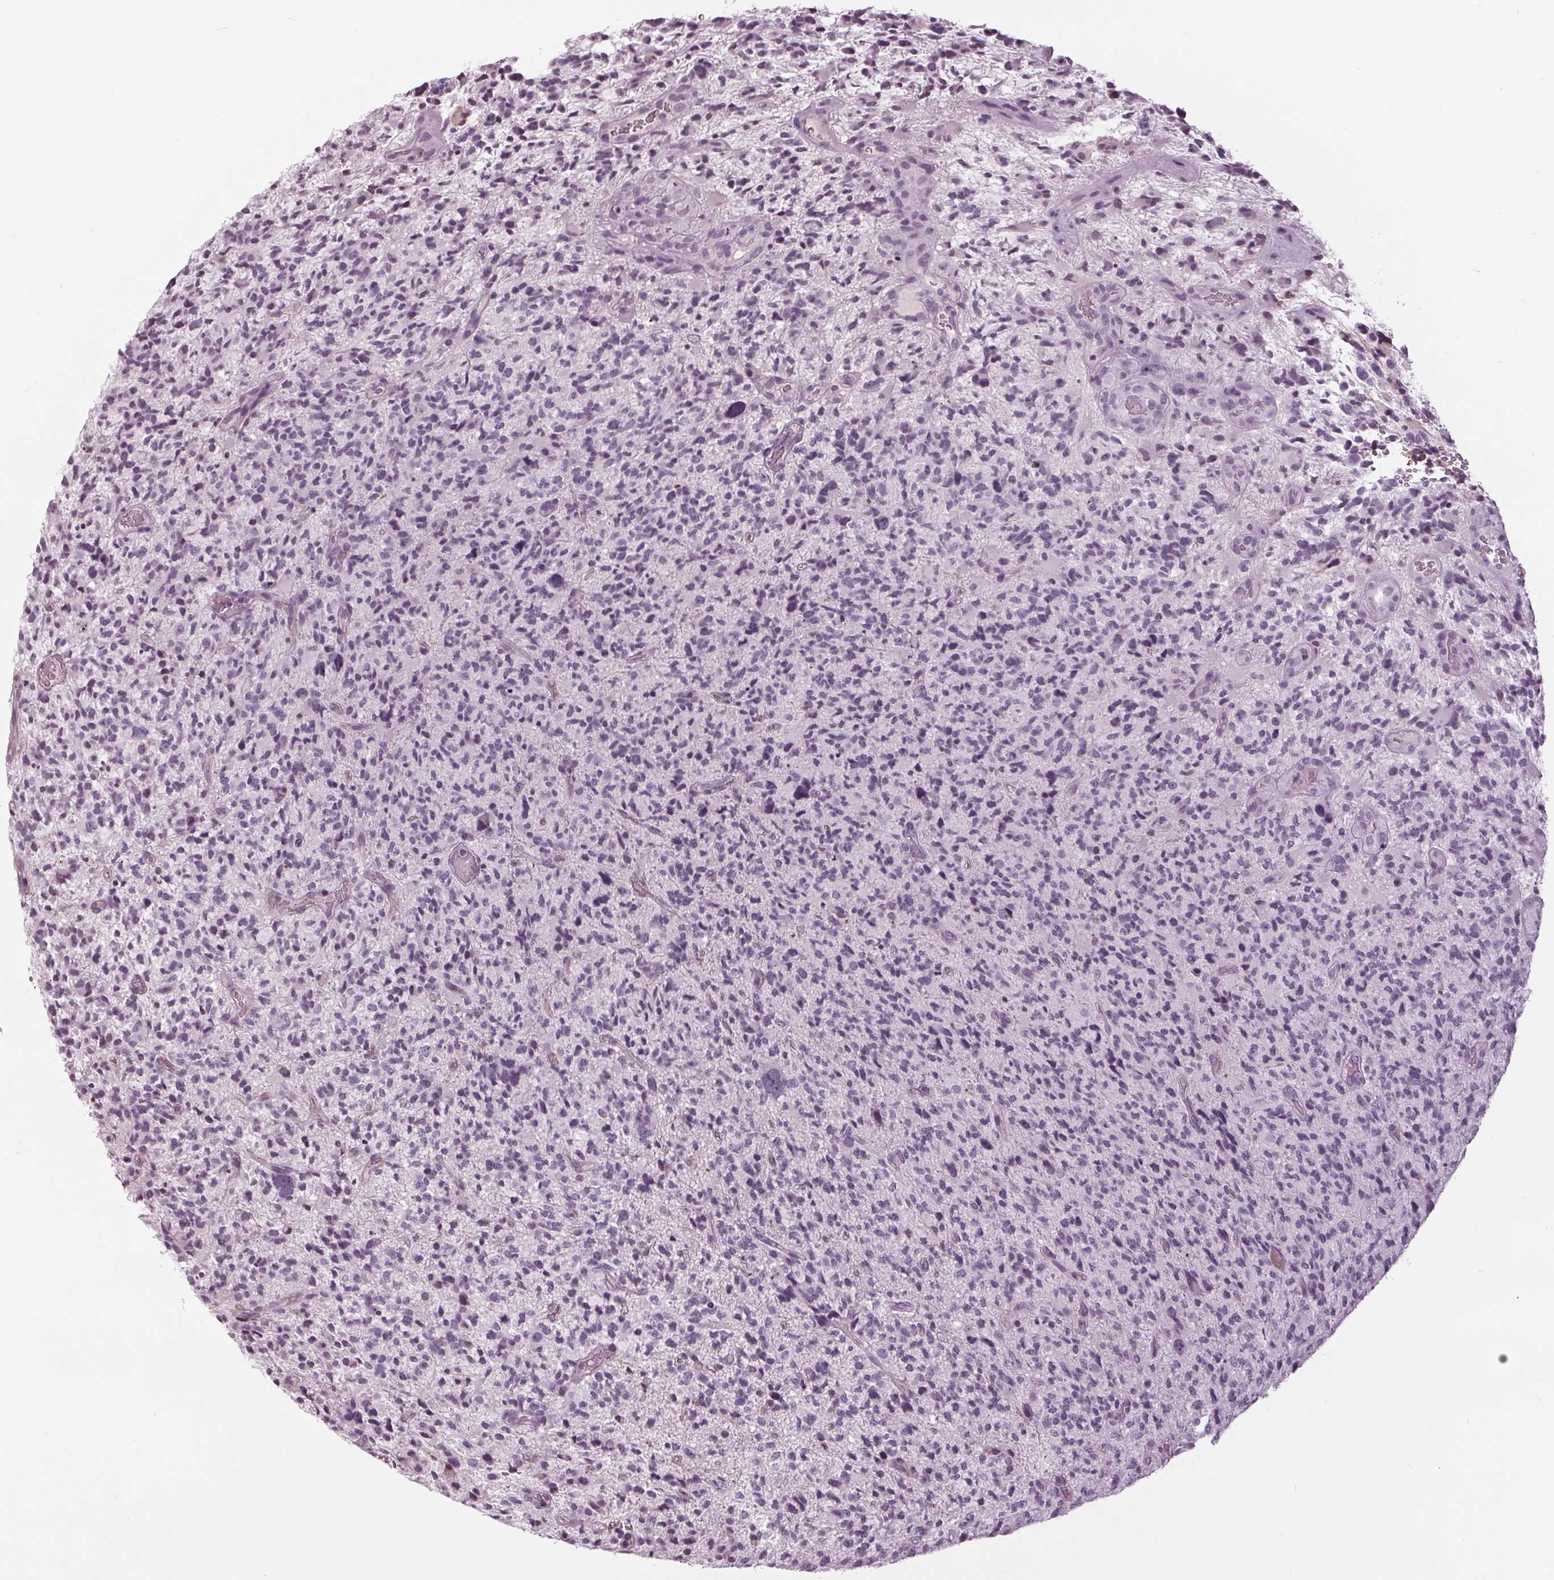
{"staining": {"intensity": "negative", "quantity": "none", "location": "none"}, "tissue": "glioma", "cell_type": "Tumor cells", "image_type": "cancer", "snomed": [{"axis": "morphology", "description": "Glioma, malignant, High grade"}, {"axis": "topography", "description": "Brain"}], "caption": "Glioma was stained to show a protein in brown. There is no significant staining in tumor cells.", "gene": "SLC9A4", "patient": {"sex": "female", "age": 71}}